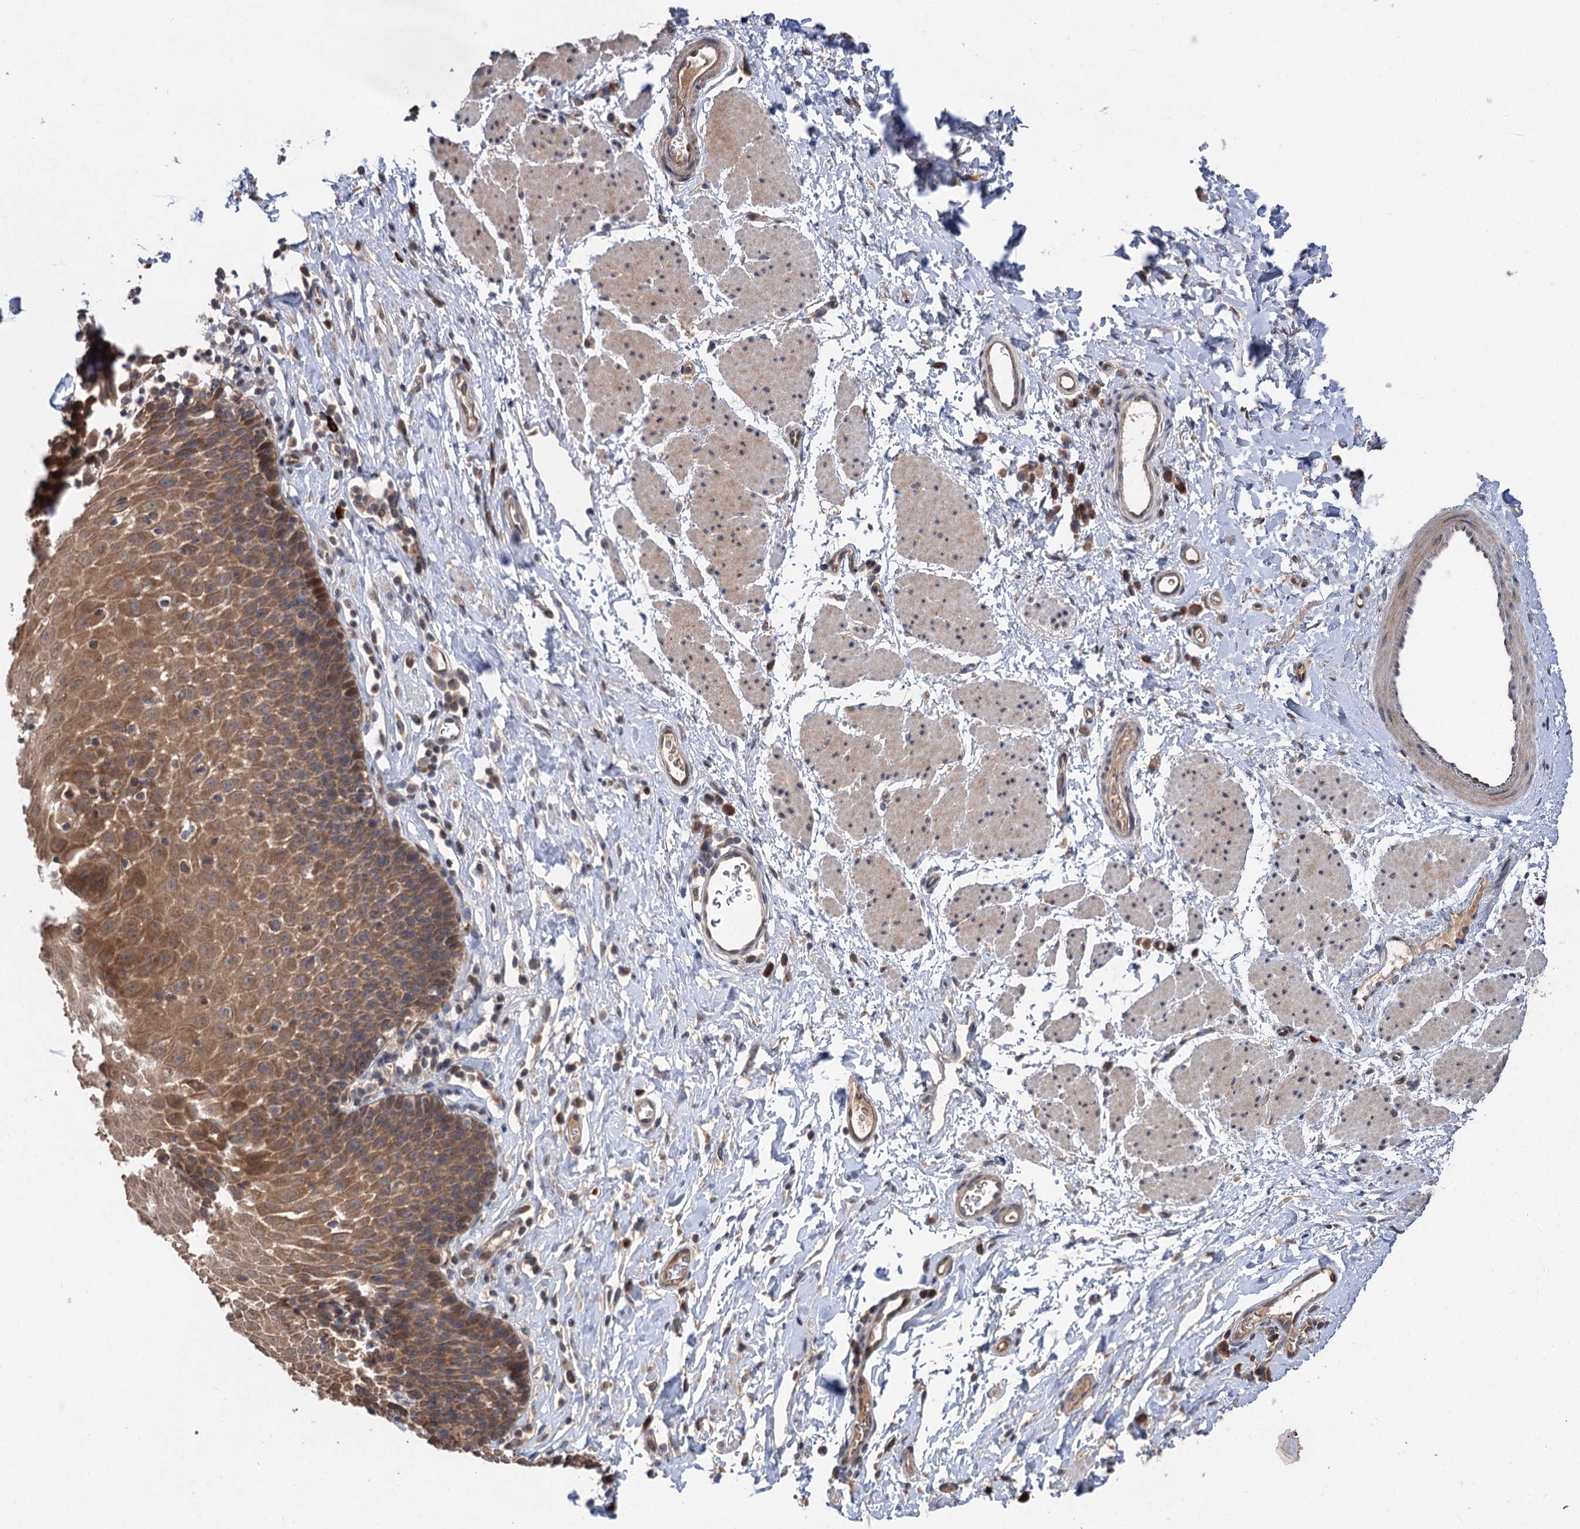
{"staining": {"intensity": "moderate", "quantity": ">75%", "location": "cytoplasmic/membranous"}, "tissue": "esophagus", "cell_type": "Squamous epithelial cells", "image_type": "normal", "snomed": [{"axis": "morphology", "description": "Normal tissue, NOS"}, {"axis": "topography", "description": "Esophagus"}], "caption": "Immunohistochemical staining of normal human esophagus exhibits >75% levels of moderate cytoplasmic/membranous protein expression in approximately >75% of squamous epithelial cells.", "gene": "FBXW8", "patient": {"sex": "female", "age": 61}}